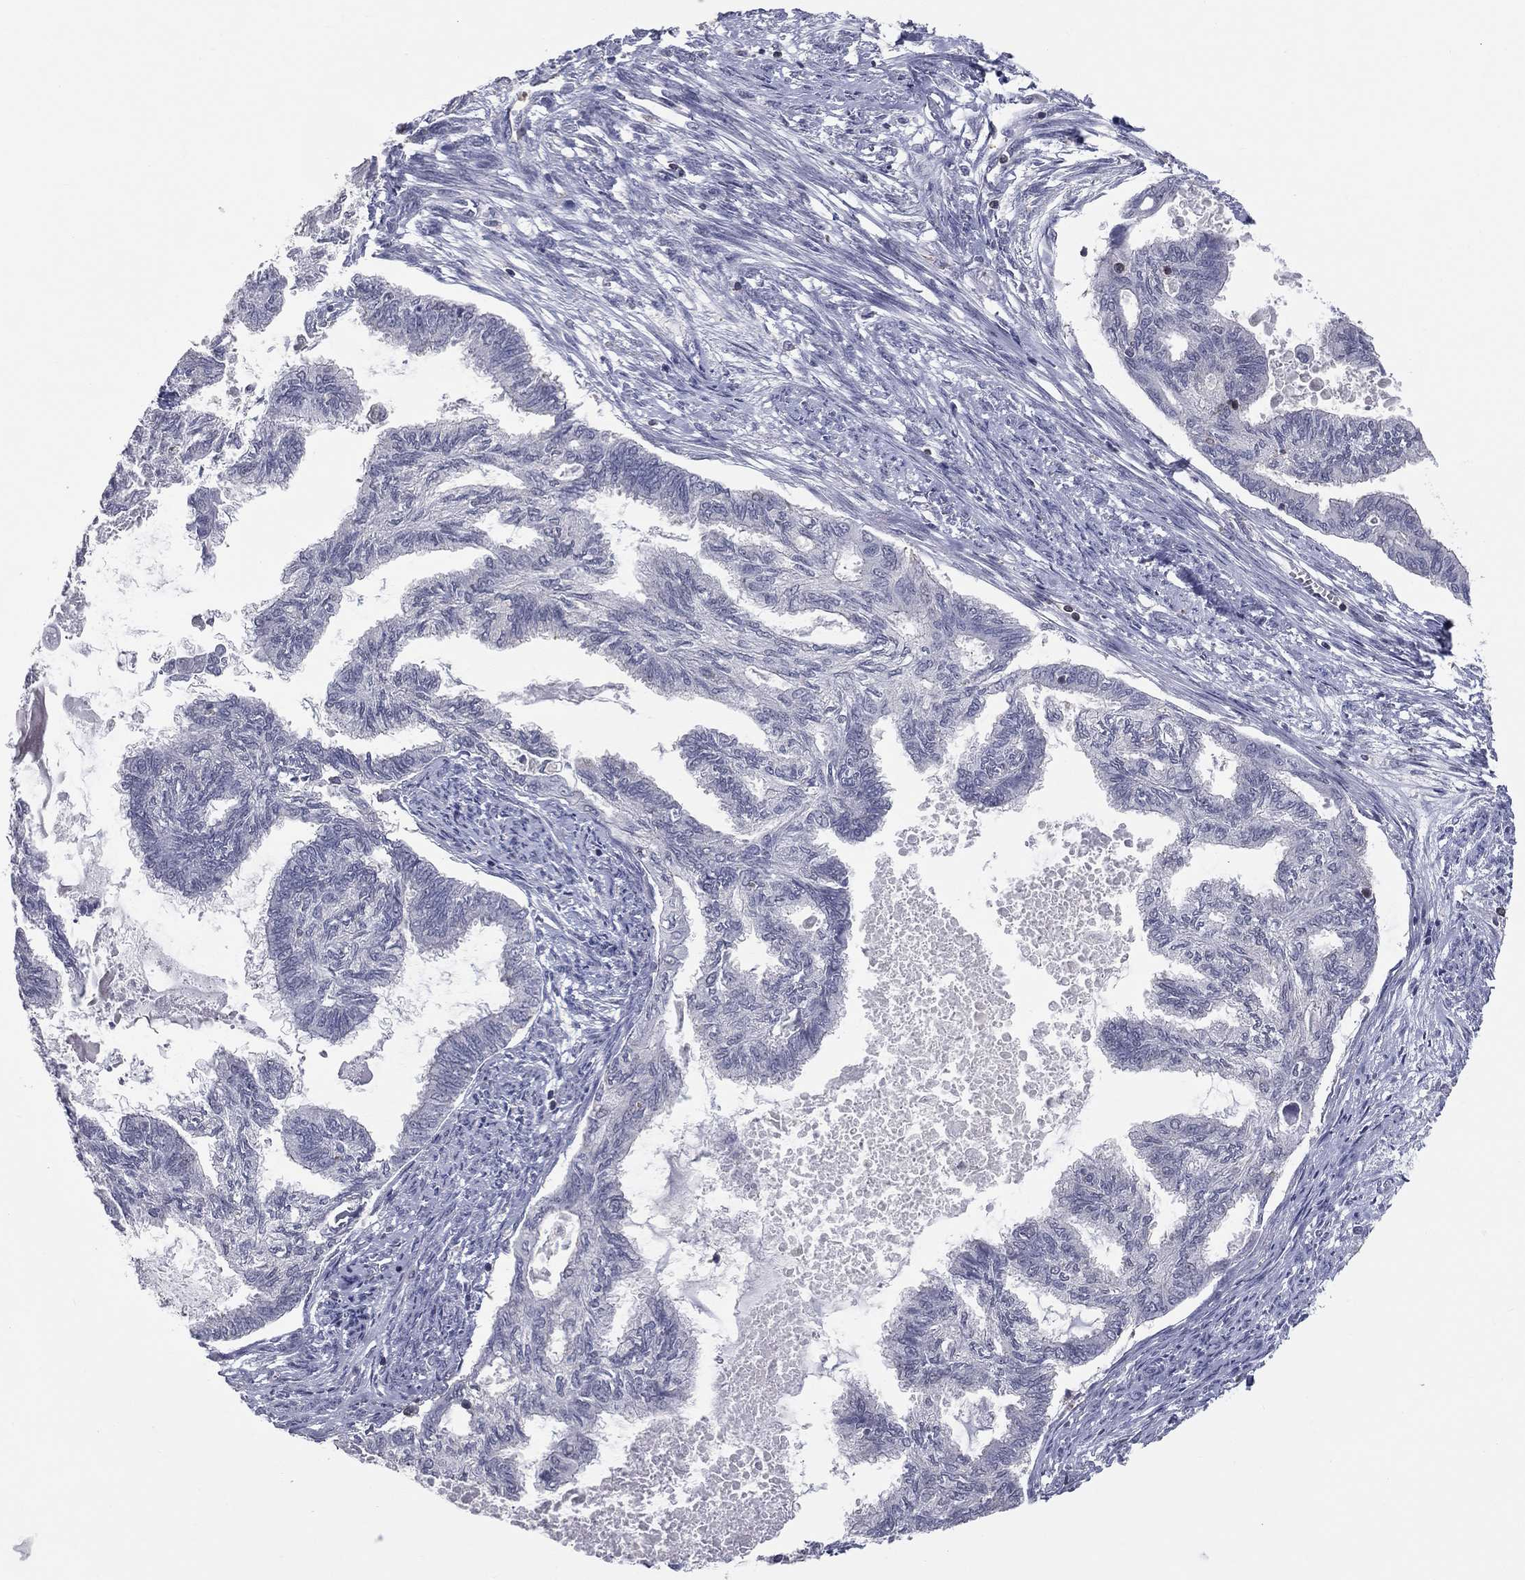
{"staining": {"intensity": "negative", "quantity": "none", "location": "none"}, "tissue": "endometrial cancer", "cell_type": "Tumor cells", "image_type": "cancer", "snomed": [{"axis": "morphology", "description": "Adenocarcinoma, NOS"}, {"axis": "topography", "description": "Endometrium"}], "caption": "Tumor cells show no significant expression in endometrial adenocarcinoma.", "gene": "PSTPIP1", "patient": {"sex": "female", "age": 86}}